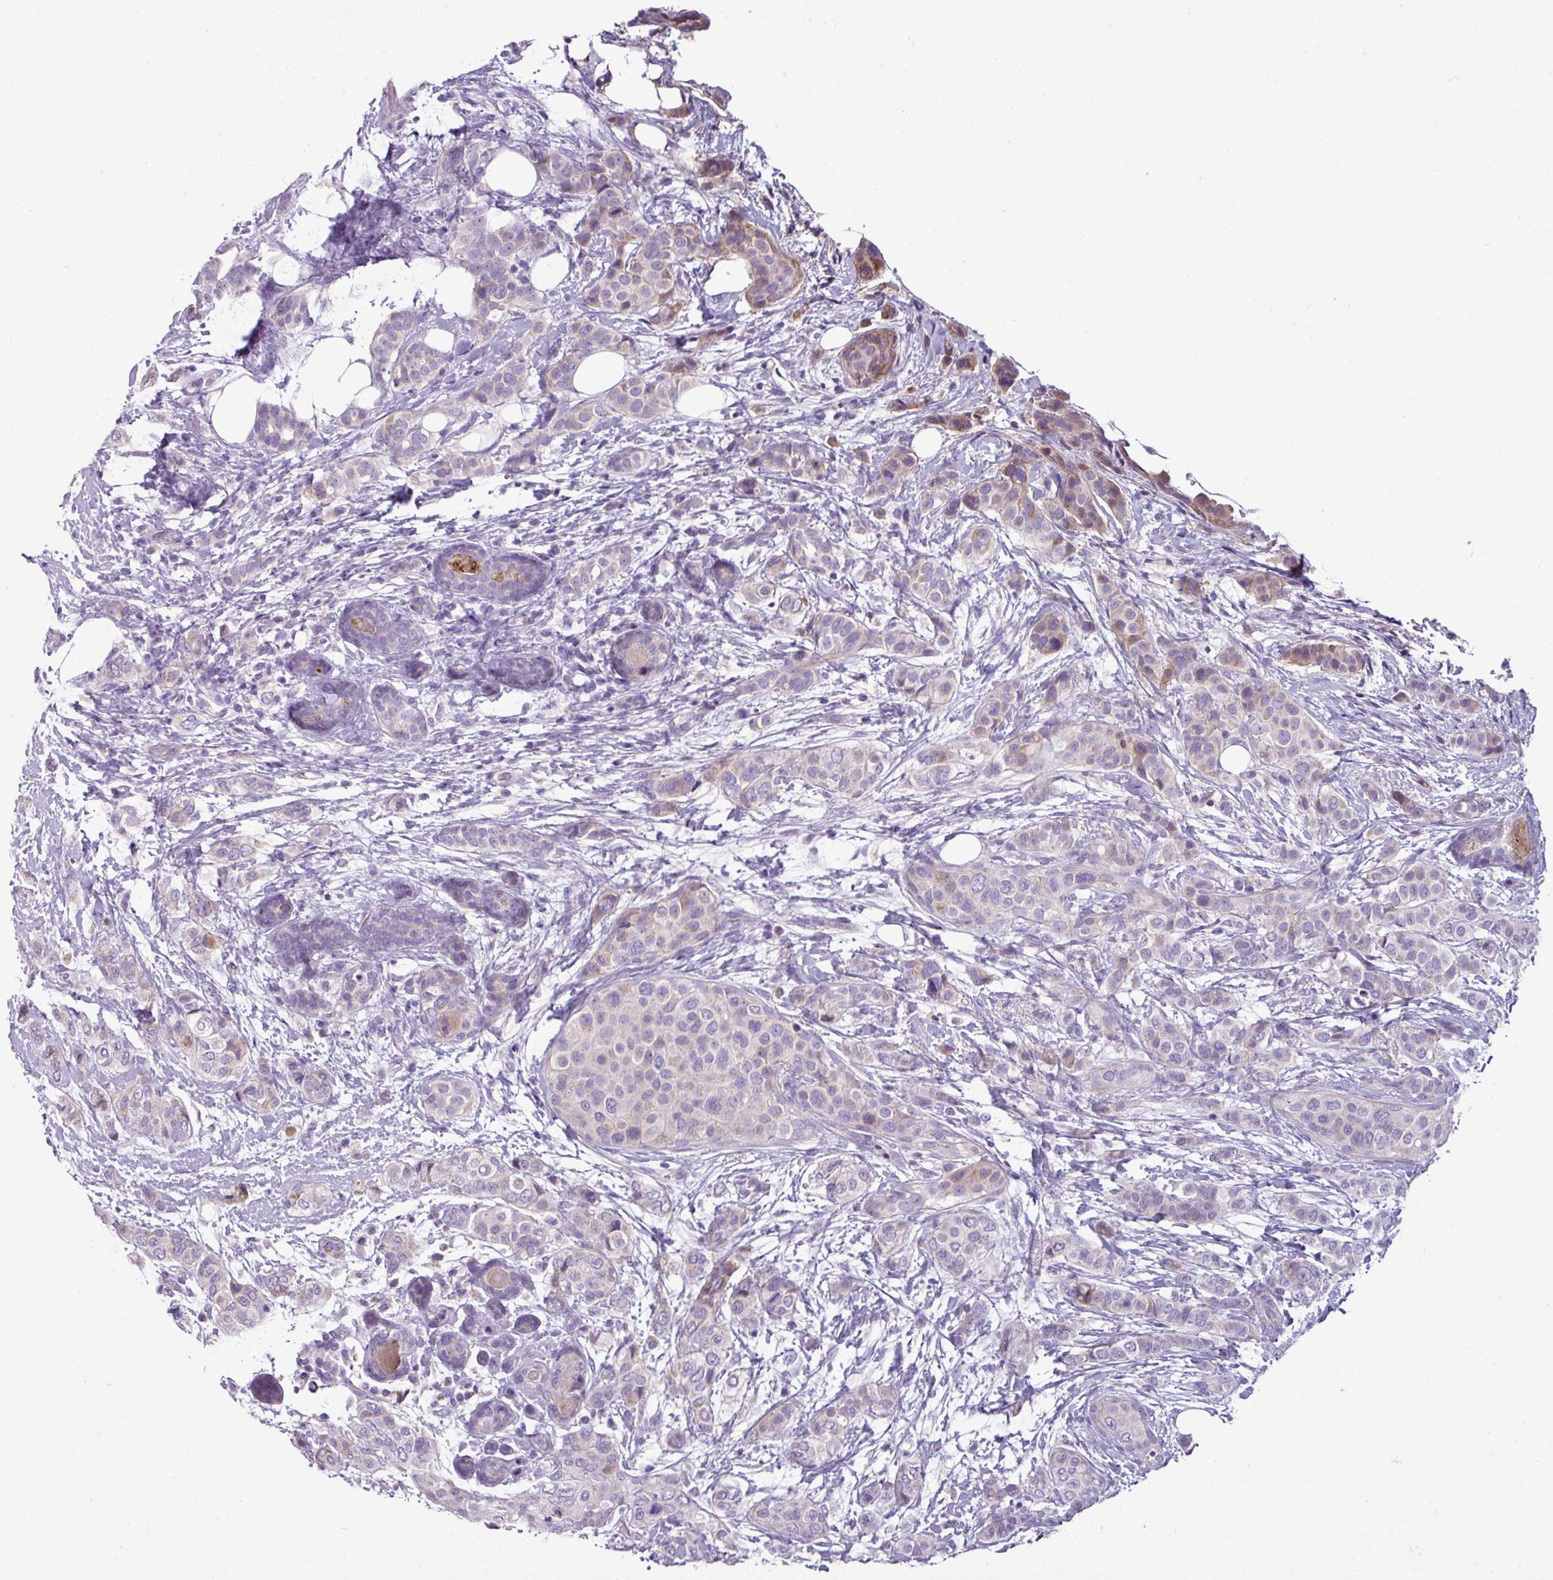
{"staining": {"intensity": "weak", "quantity": "<25%", "location": "cytoplasmic/membranous"}, "tissue": "breast cancer", "cell_type": "Tumor cells", "image_type": "cancer", "snomed": [{"axis": "morphology", "description": "Lobular carcinoma"}, {"axis": "topography", "description": "Breast"}], "caption": "Protein analysis of breast lobular carcinoma exhibits no significant staining in tumor cells.", "gene": "TMEM178B", "patient": {"sex": "female", "age": 51}}